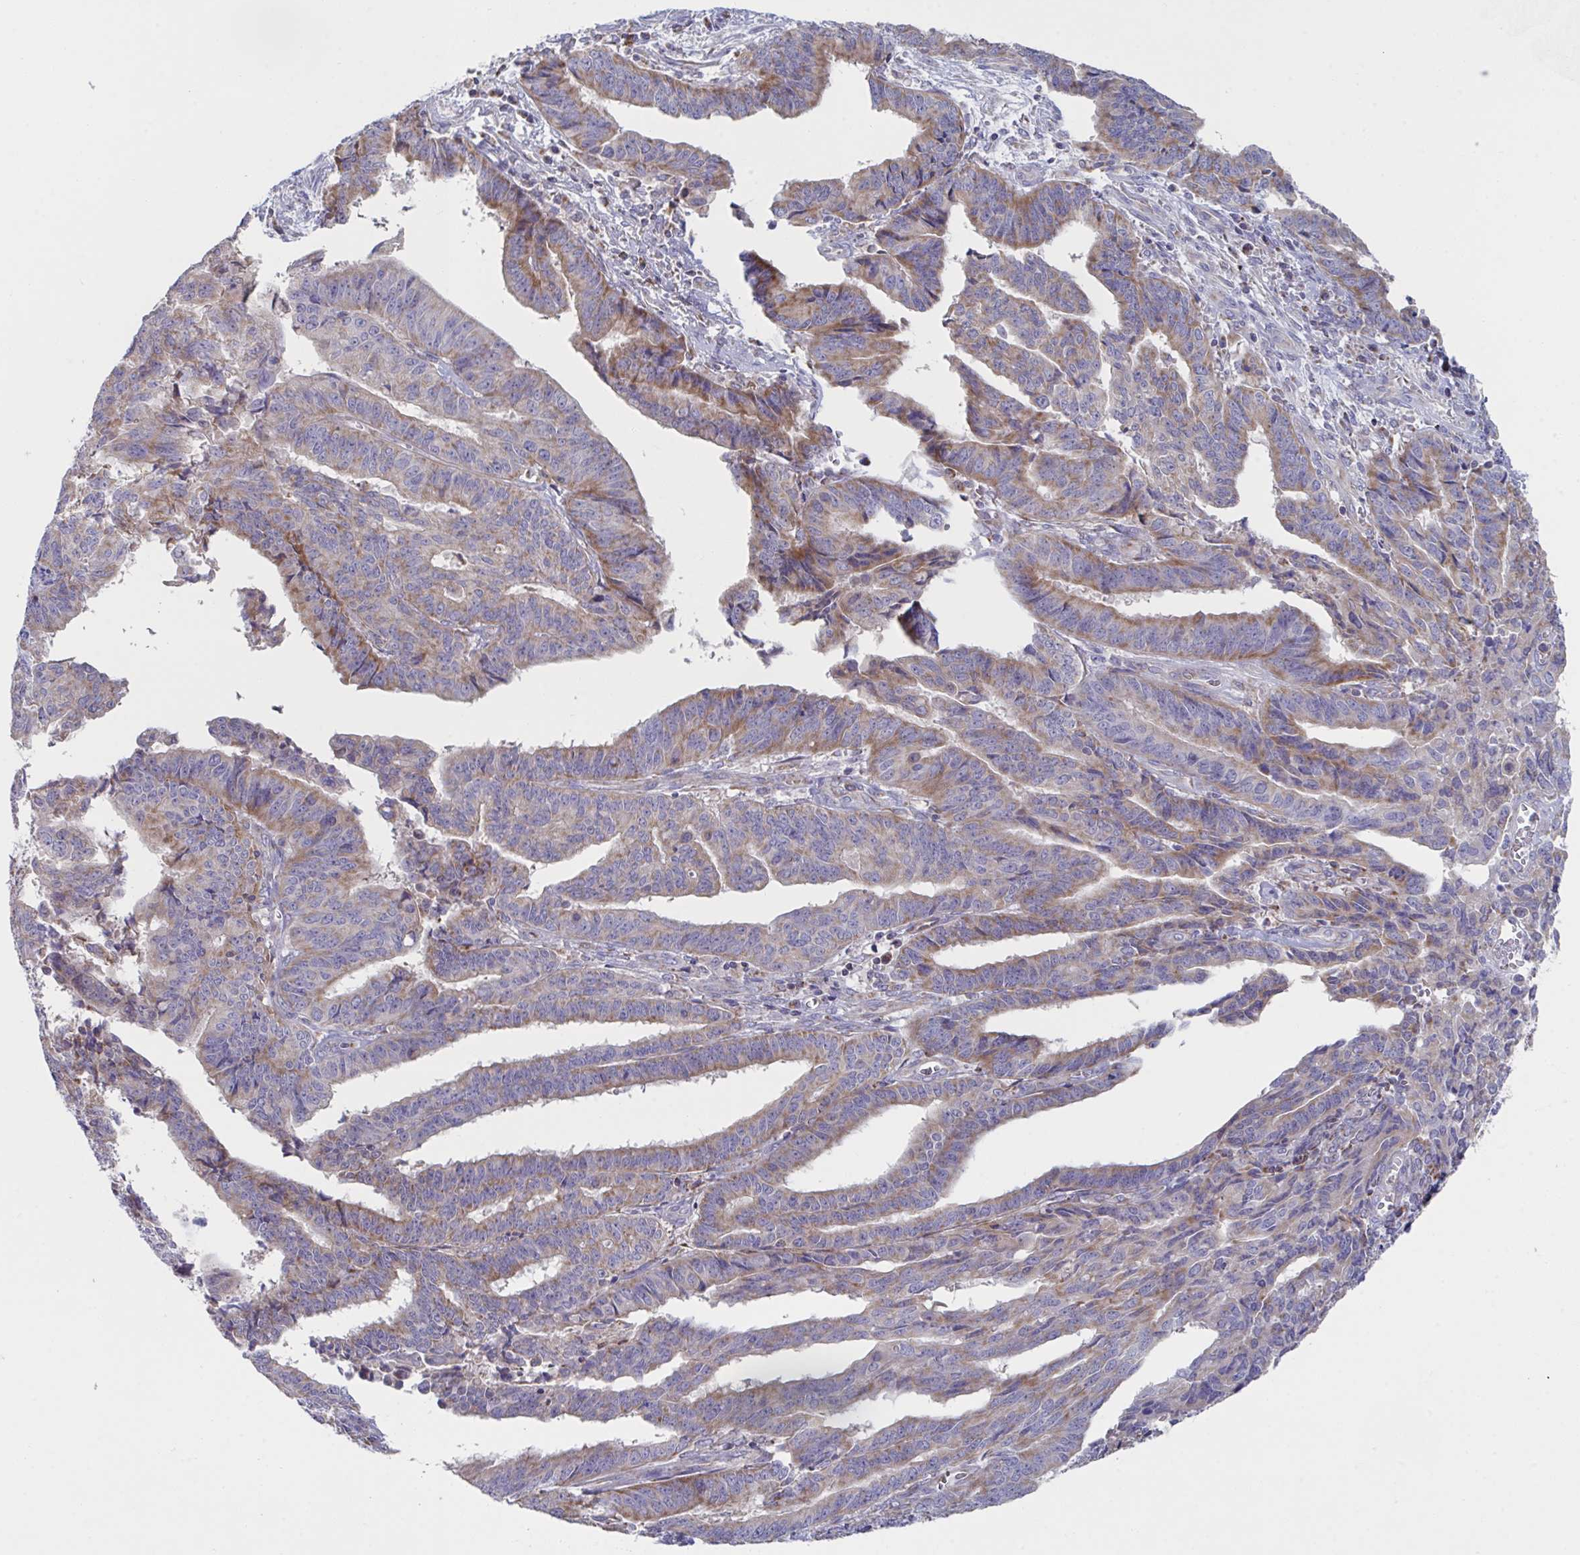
{"staining": {"intensity": "moderate", "quantity": "25%-75%", "location": "cytoplasmic/membranous"}, "tissue": "endometrial cancer", "cell_type": "Tumor cells", "image_type": "cancer", "snomed": [{"axis": "morphology", "description": "Adenocarcinoma, NOS"}, {"axis": "topography", "description": "Endometrium"}], "caption": "Endometrial adenocarcinoma was stained to show a protein in brown. There is medium levels of moderate cytoplasmic/membranous expression in about 25%-75% of tumor cells.", "gene": "NDUFA7", "patient": {"sex": "female", "age": 65}}